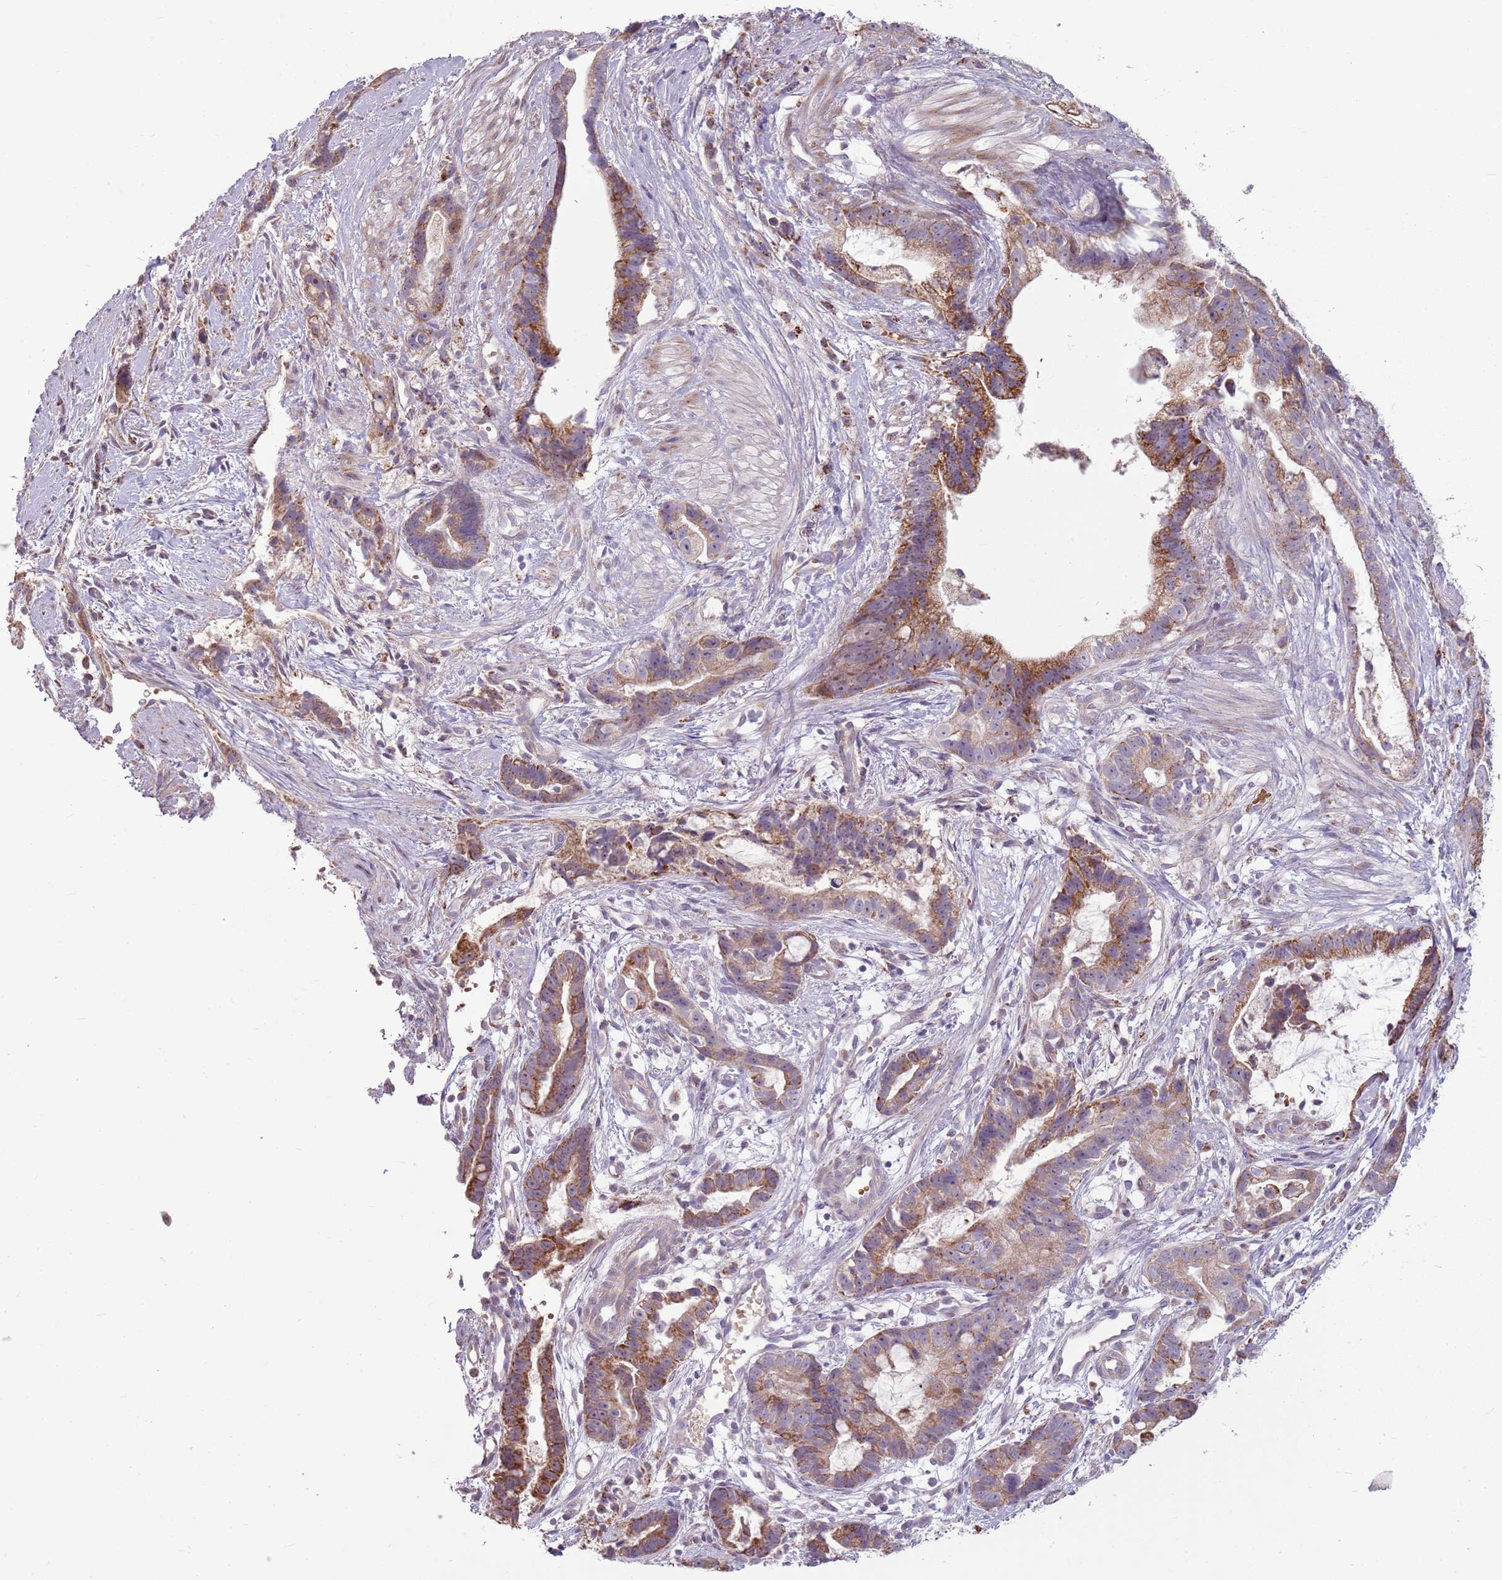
{"staining": {"intensity": "moderate", "quantity": ">75%", "location": "cytoplasmic/membranous"}, "tissue": "stomach cancer", "cell_type": "Tumor cells", "image_type": "cancer", "snomed": [{"axis": "morphology", "description": "Adenocarcinoma, NOS"}, {"axis": "topography", "description": "Stomach"}], "caption": "Stomach cancer (adenocarcinoma) was stained to show a protein in brown. There is medium levels of moderate cytoplasmic/membranous staining in about >75% of tumor cells. The staining is performed using DAB (3,3'-diaminobenzidine) brown chromogen to label protein expression. The nuclei are counter-stained blue using hematoxylin.", "gene": "ZNF530", "patient": {"sex": "male", "age": 55}}